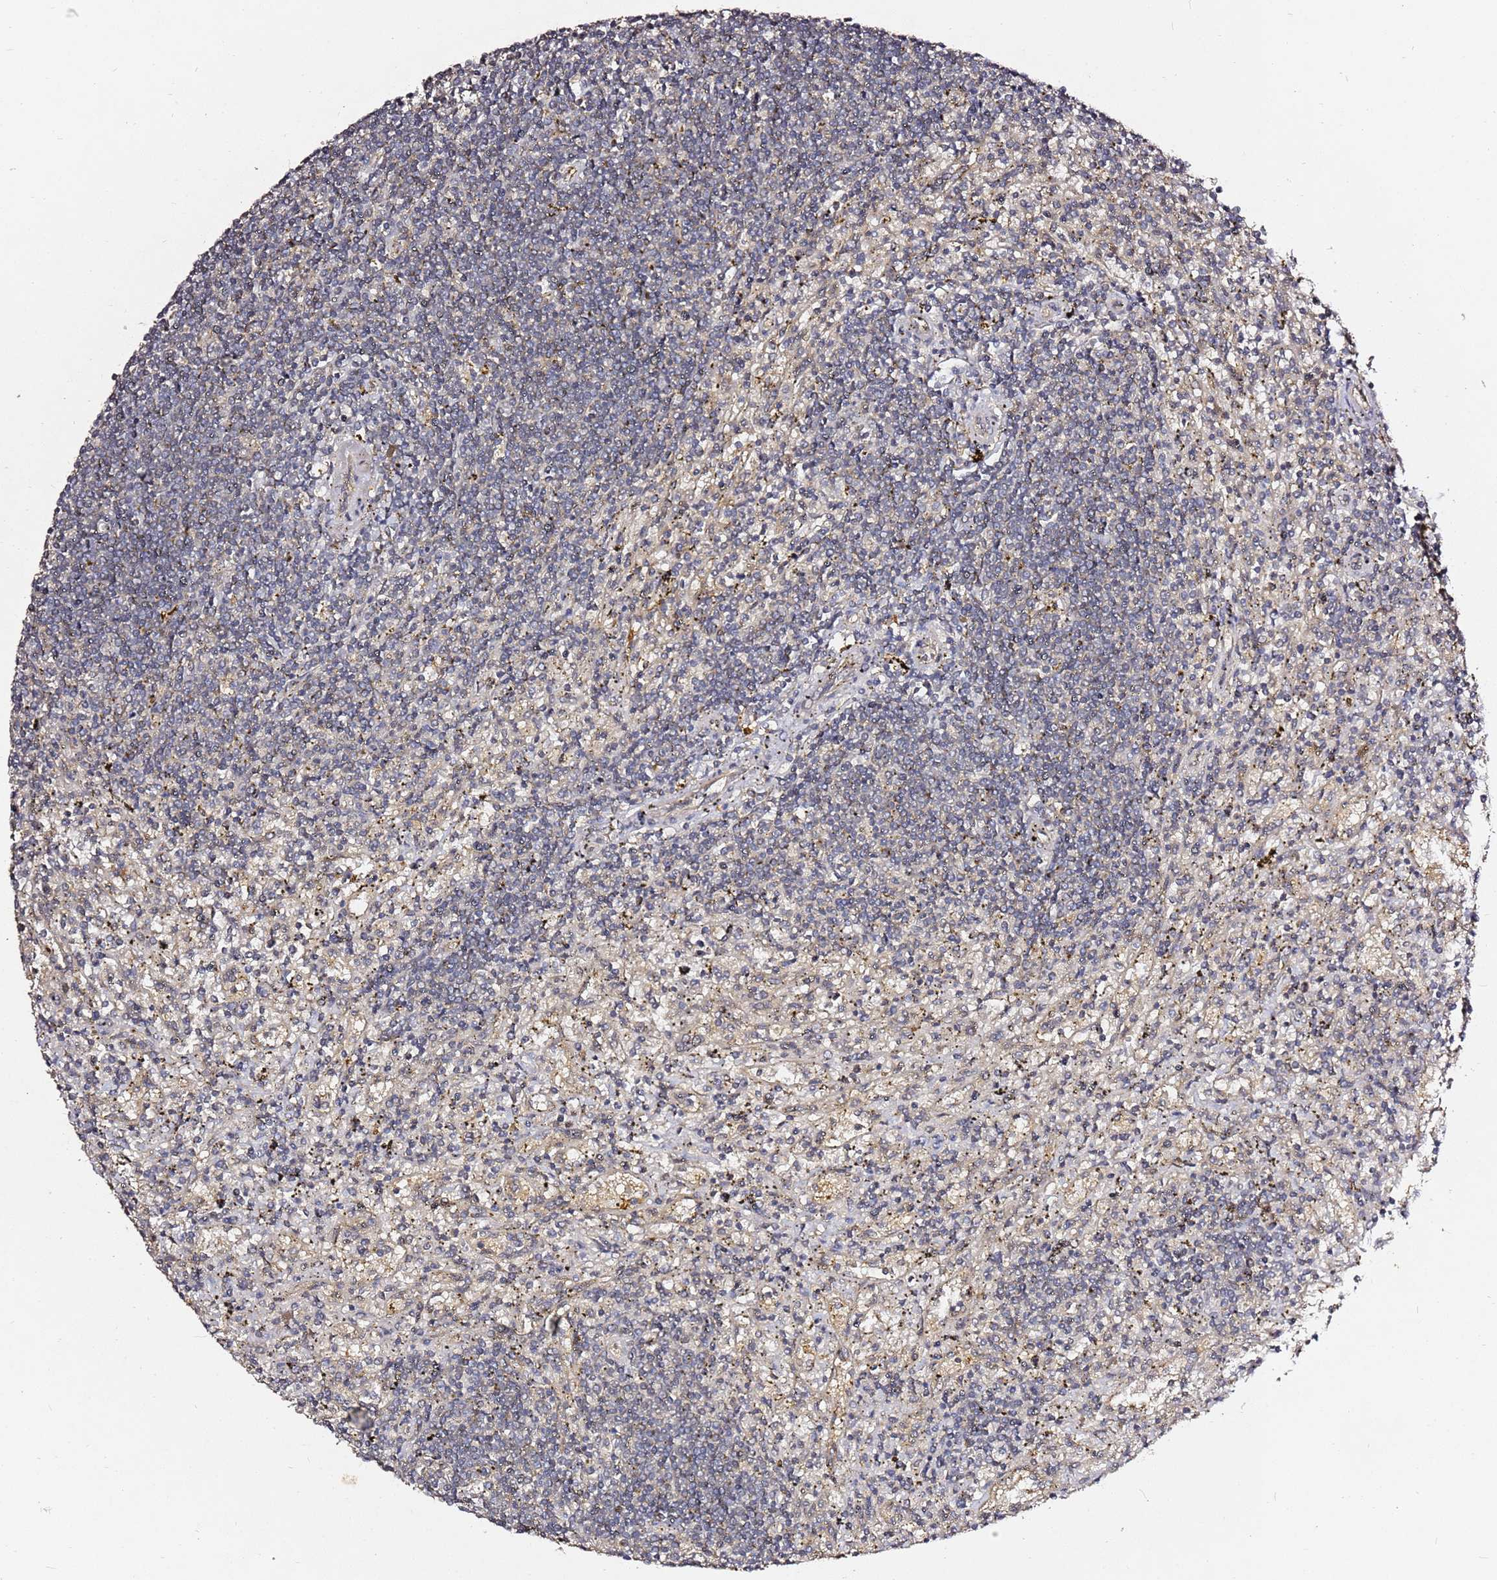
{"staining": {"intensity": "negative", "quantity": "none", "location": "none"}, "tissue": "lymphoma", "cell_type": "Tumor cells", "image_type": "cancer", "snomed": [{"axis": "morphology", "description": "Malignant lymphoma, non-Hodgkin's type, Low grade"}, {"axis": "topography", "description": "Spleen"}], "caption": "Photomicrograph shows no significant protein positivity in tumor cells of lymphoma.", "gene": "C6orf136", "patient": {"sex": "male", "age": 76}}